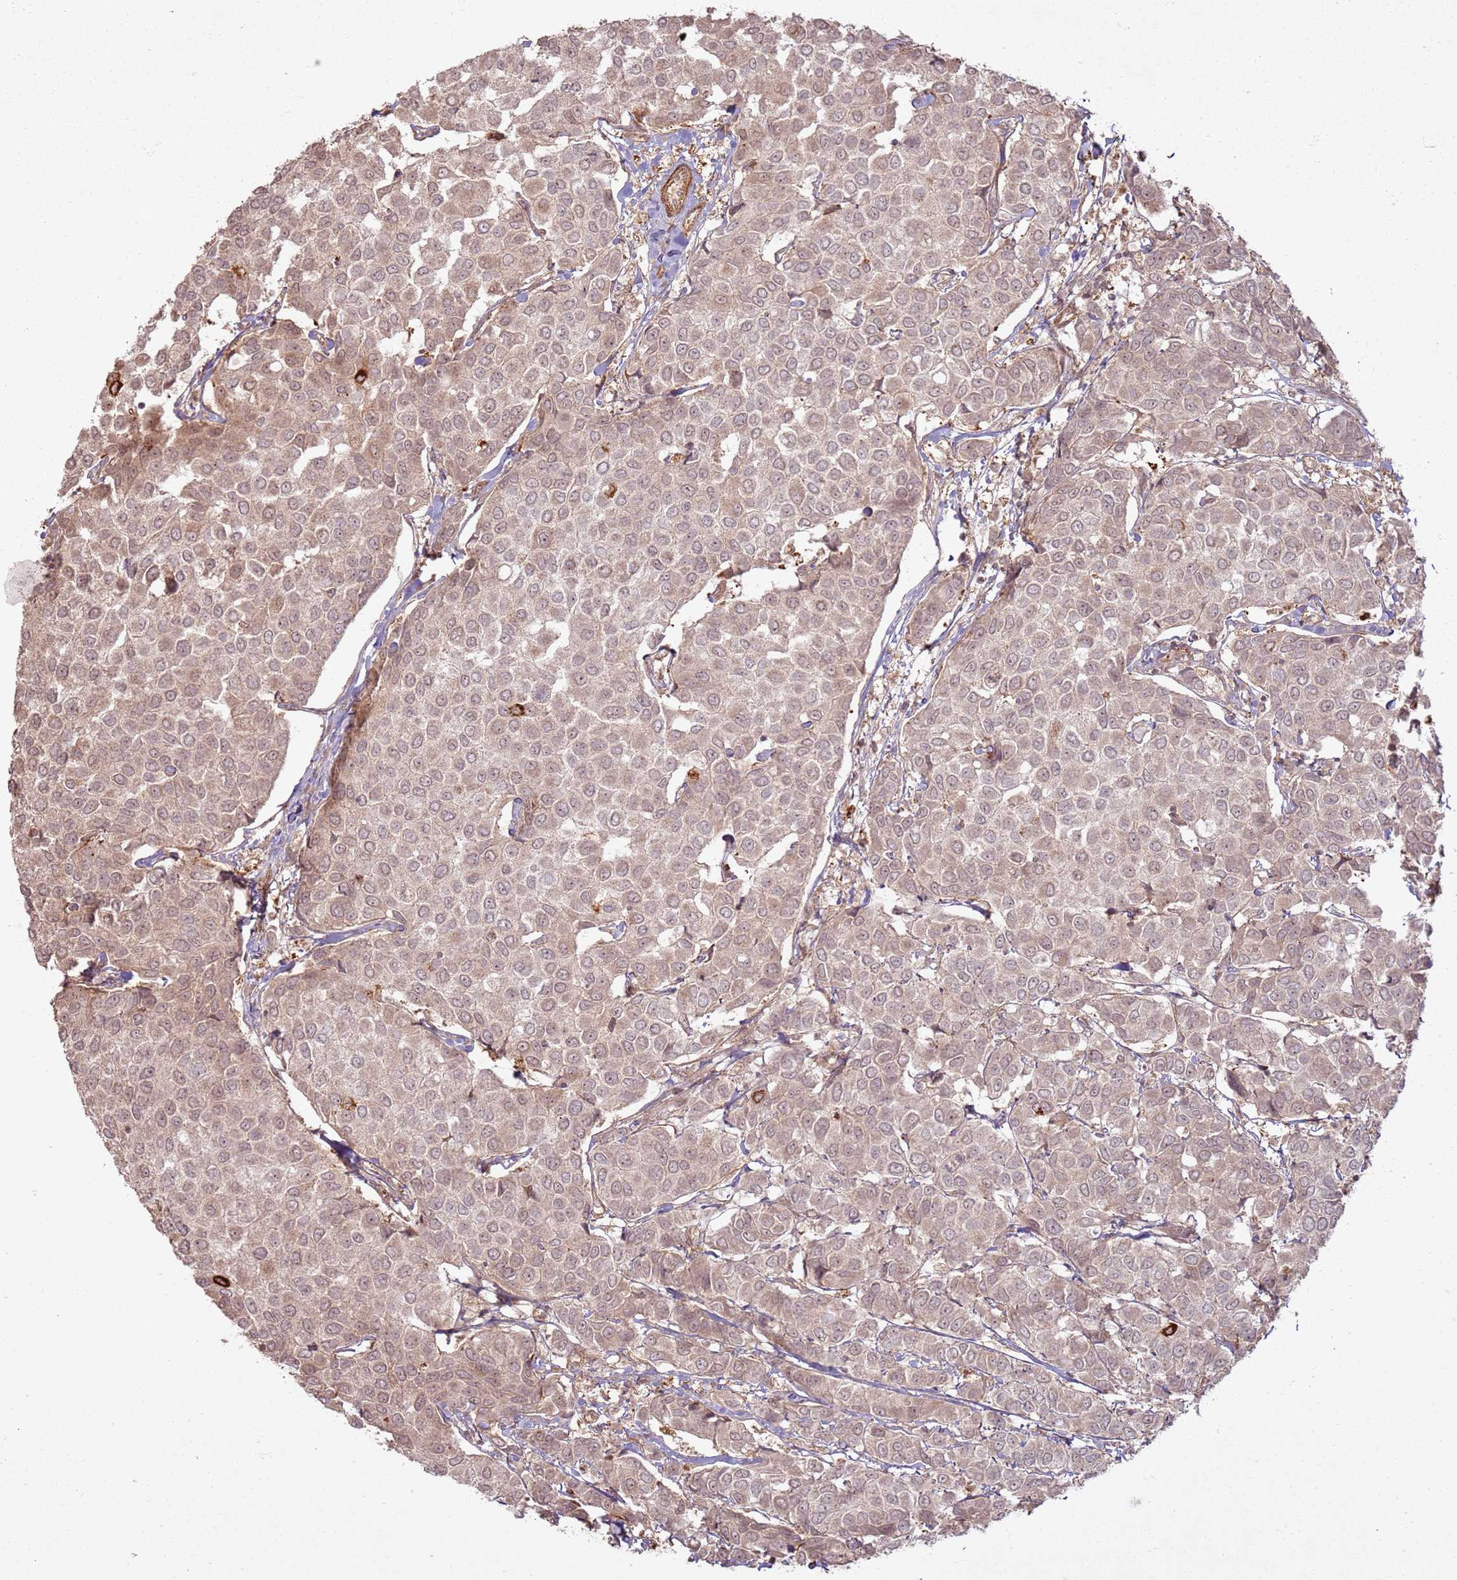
{"staining": {"intensity": "moderate", "quantity": "25%-75%", "location": "cytoplasmic/membranous,nuclear"}, "tissue": "breast cancer", "cell_type": "Tumor cells", "image_type": "cancer", "snomed": [{"axis": "morphology", "description": "Duct carcinoma"}, {"axis": "topography", "description": "Breast"}], "caption": "Immunohistochemistry image of human intraductal carcinoma (breast) stained for a protein (brown), which reveals medium levels of moderate cytoplasmic/membranous and nuclear expression in approximately 25%-75% of tumor cells.", "gene": "ZNF623", "patient": {"sex": "female", "age": 55}}